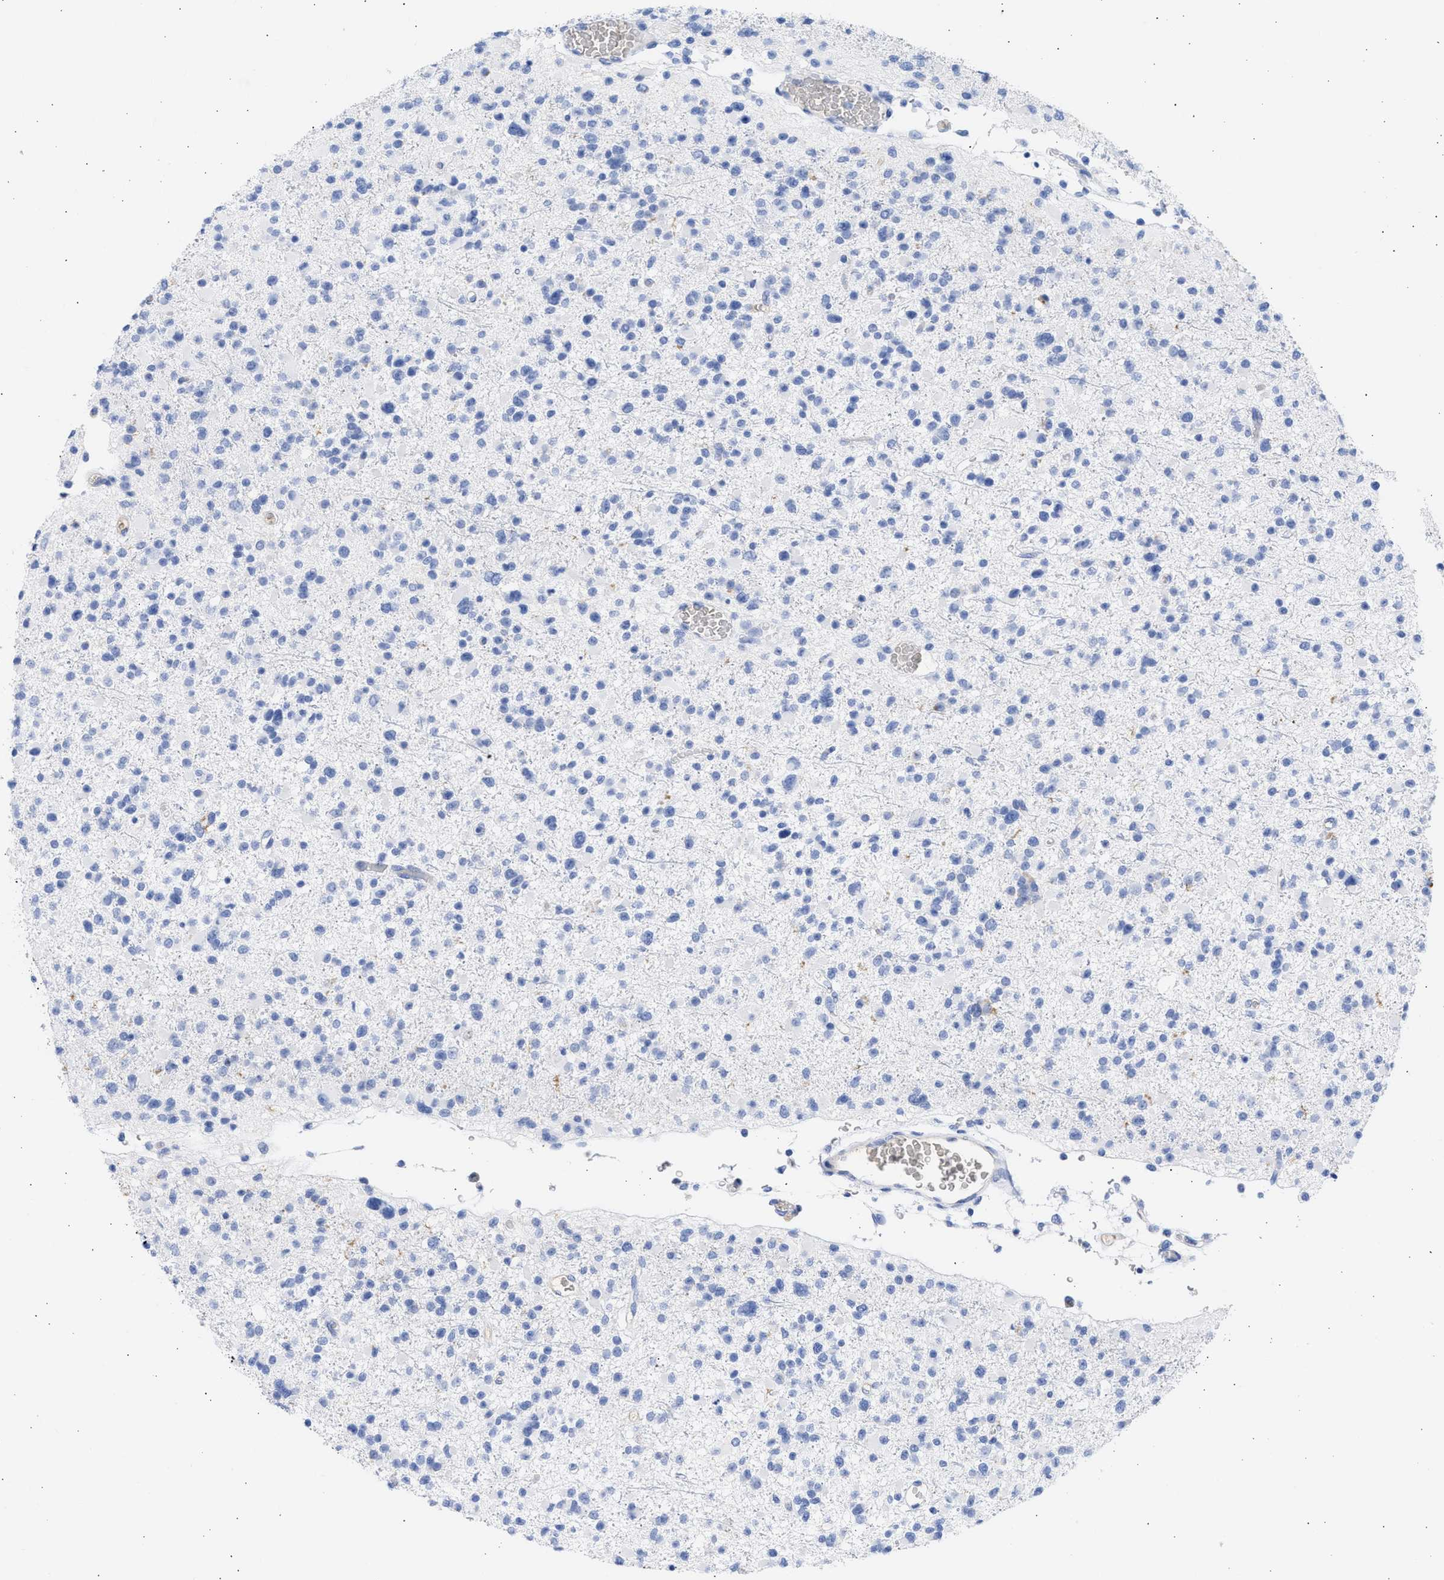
{"staining": {"intensity": "negative", "quantity": "none", "location": "none"}, "tissue": "glioma", "cell_type": "Tumor cells", "image_type": "cancer", "snomed": [{"axis": "morphology", "description": "Glioma, malignant, Low grade"}, {"axis": "topography", "description": "Brain"}], "caption": "The image demonstrates no staining of tumor cells in glioma.", "gene": "RSPH1", "patient": {"sex": "female", "age": 22}}